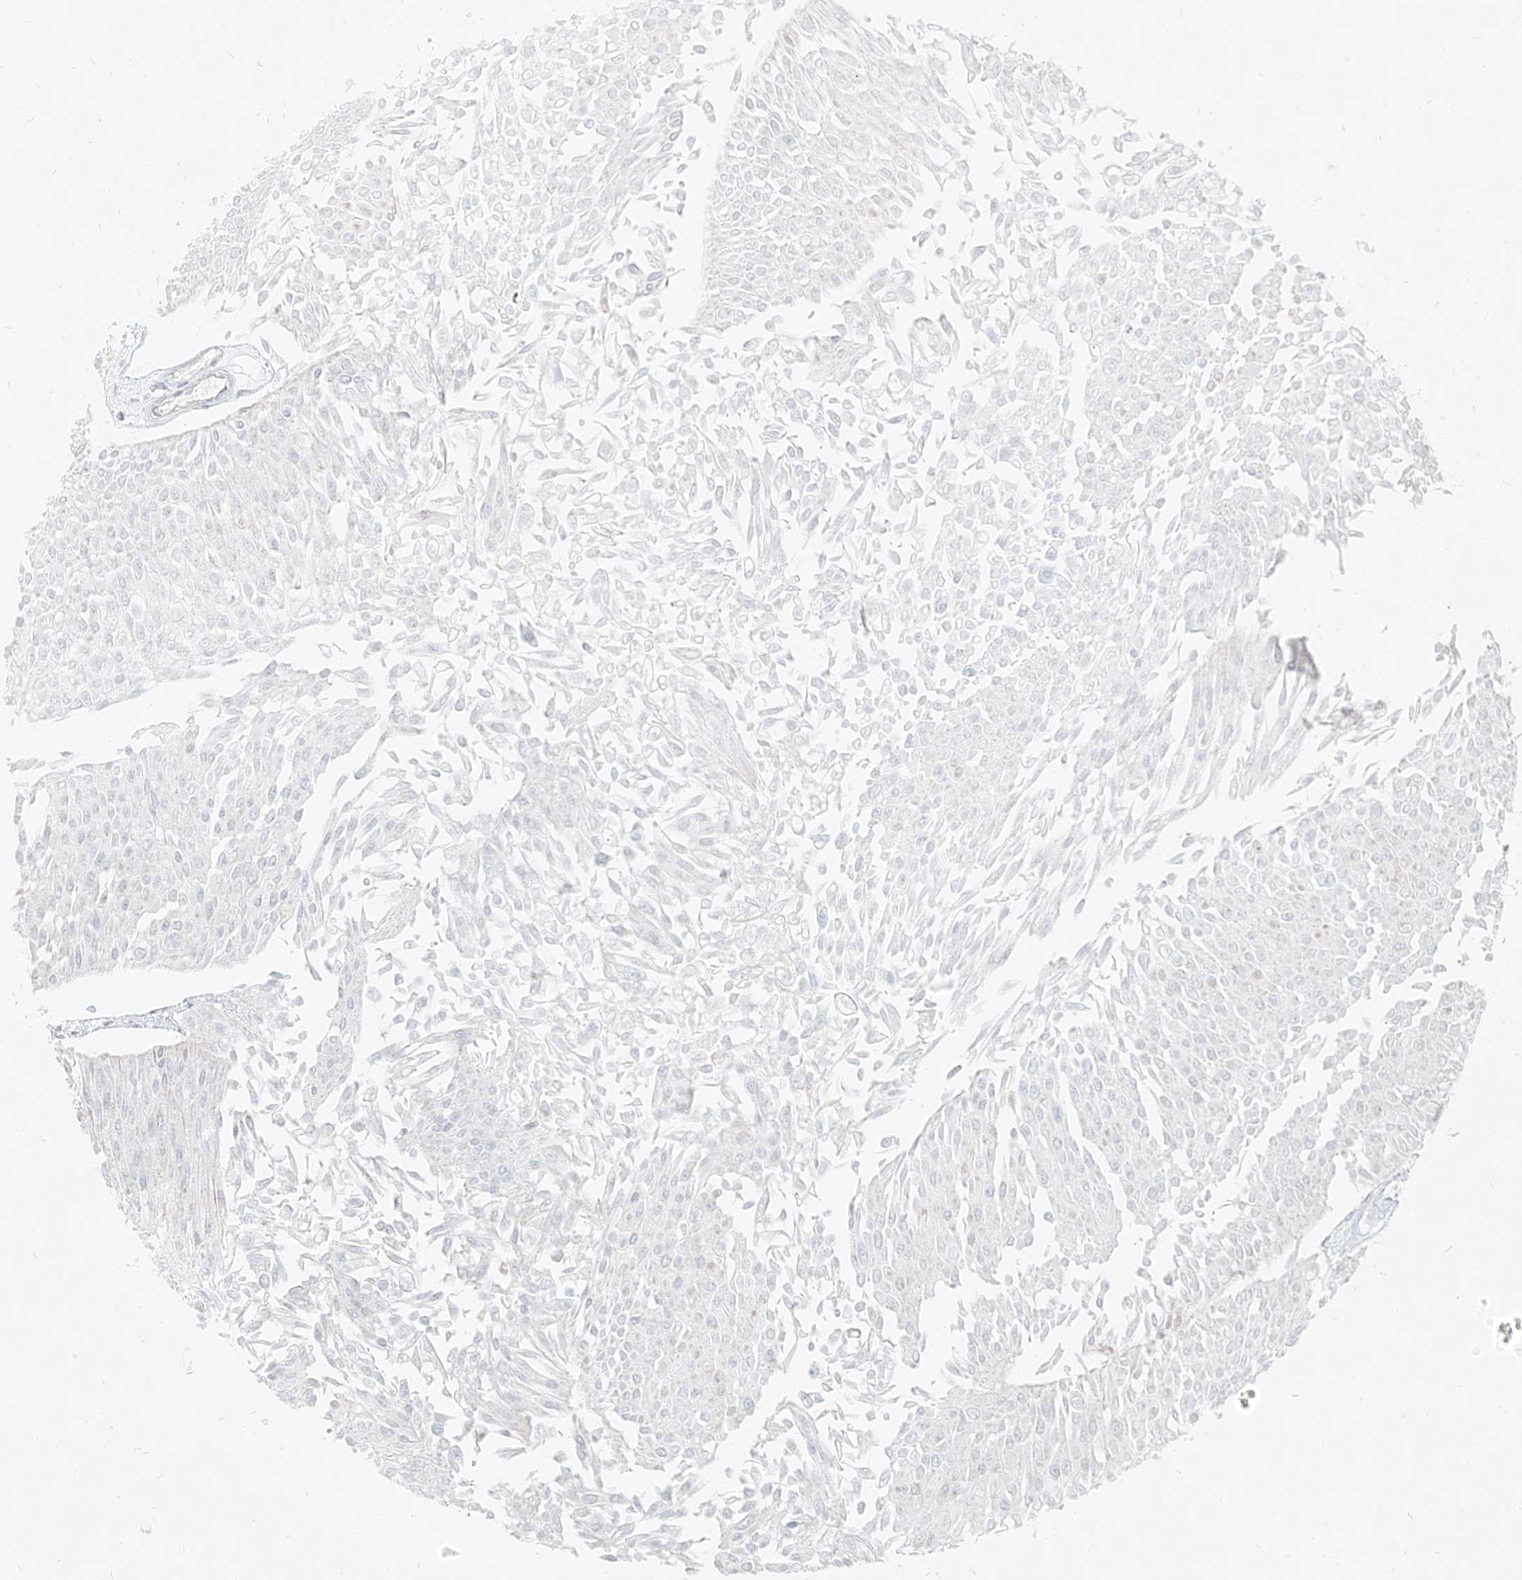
{"staining": {"intensity": "negative", "quantity": "none", "location": "none"}, "tissue": "urothelial cancer", "cell_type": "Tumor cells", "image_type": "cancer", "snomed": [{"axis": "morphology", "description": "Urothelial carcinoma, Low grade"}, {"axis": "topography", "description": "Urinary bladder"}], "caption": "An IHC photomicrograph of urothelial cancer is shown. There is no staining in tumor cells of urothelial cancer. (Stains: DAB immunohistochemistry (IHC) with hematoxylin counter stain, Microscopy: brightfield microscopy at high magnification).", "gene": "ITPKB", "patient": {"sex": "male", "age": 67}}